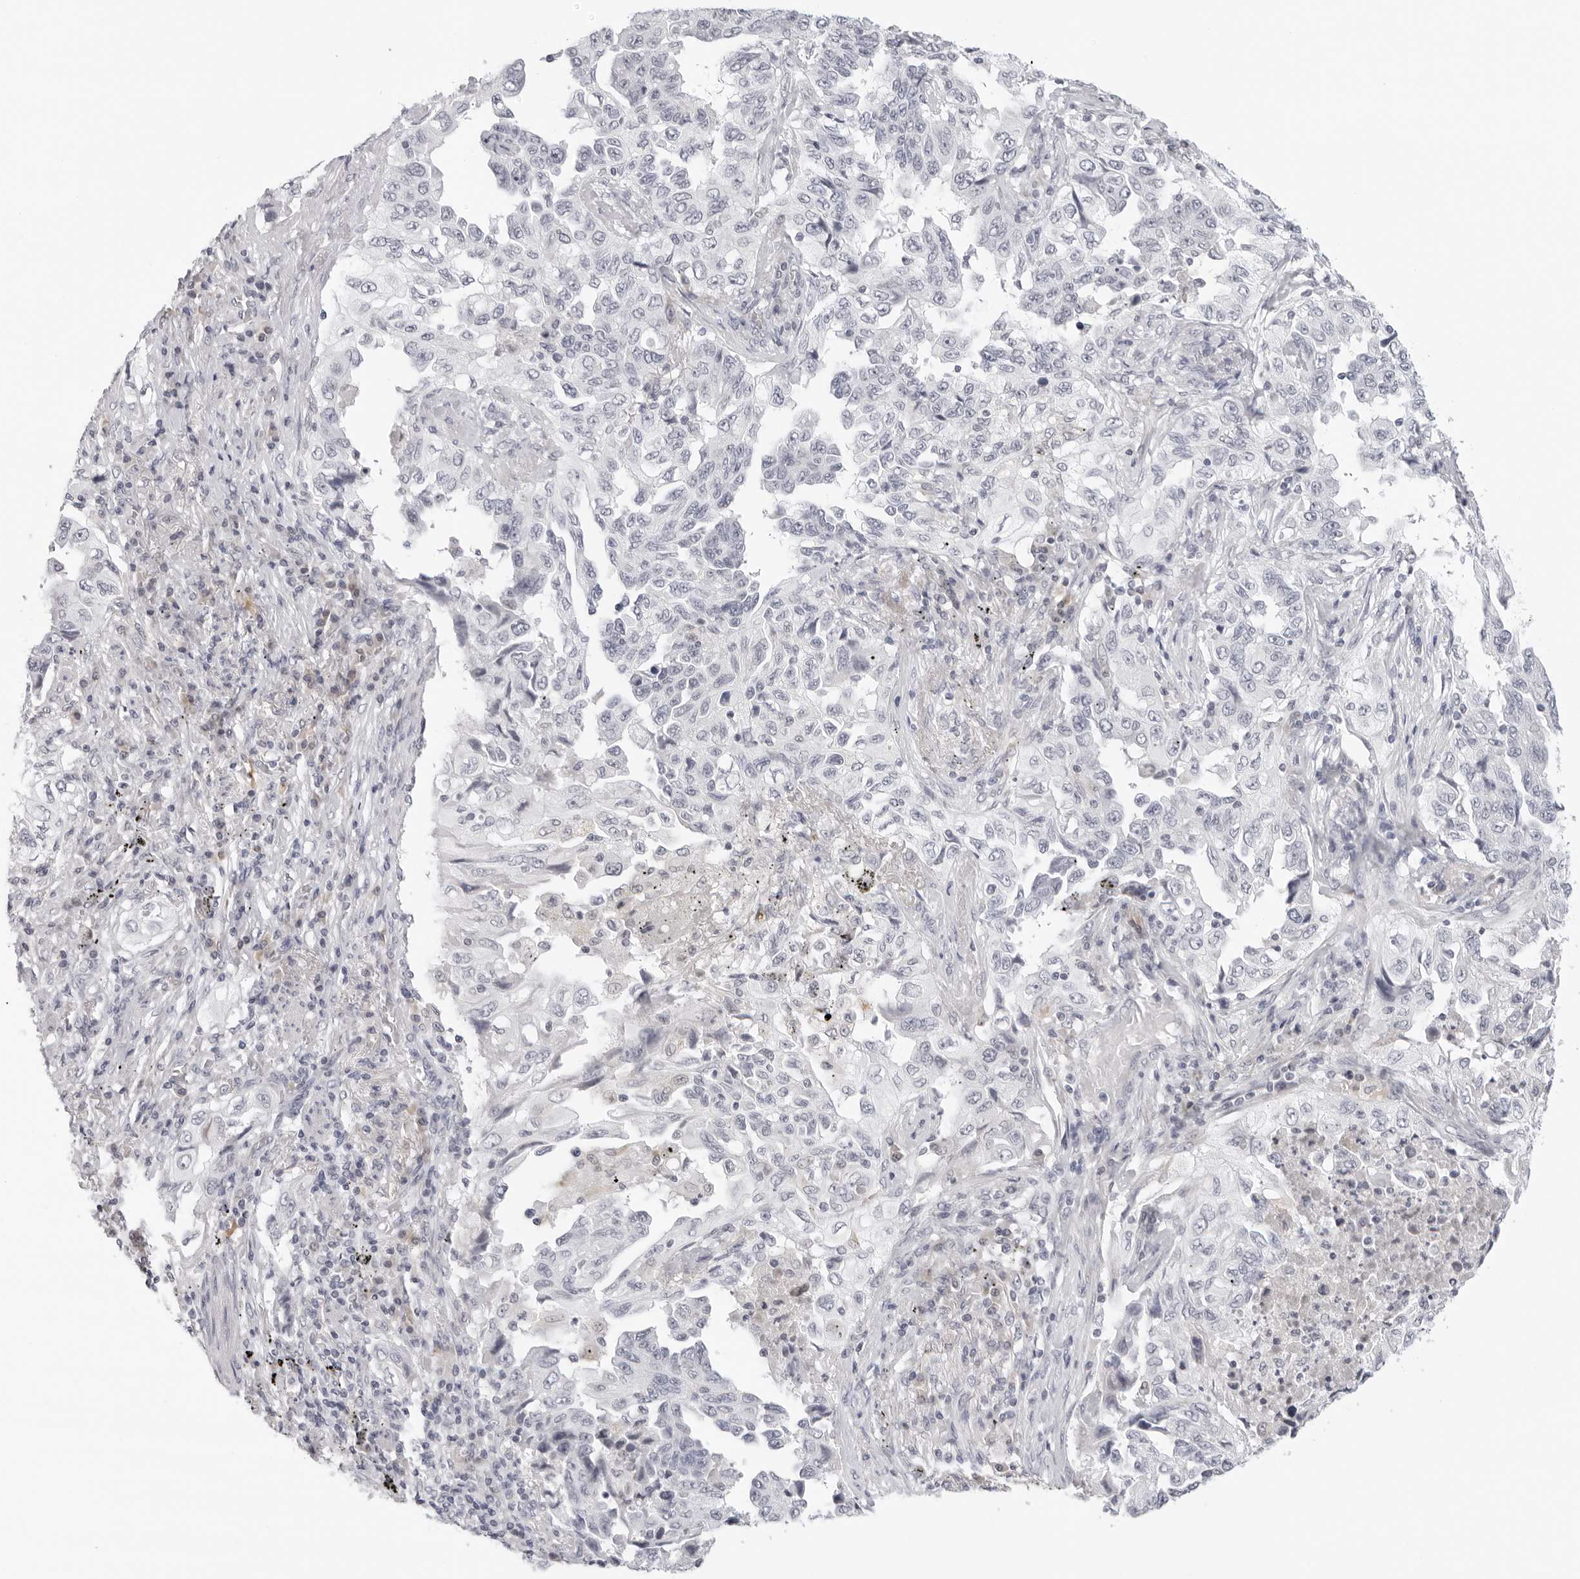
{"staining": {"intensity": "negative", "quantity": "none", "location": "none"}, "tissue": "lung cancer", "cell_type": "Tumor cells", "image_type": "cancer", "snomed": [{"axis": "morphology", "description": "Adenocarcinoma, NOS"}, {"axis": "topography", "description": "Lung"}], "caption": "Protein analysis of lung adenocarcinoma displays no significant expression in tumor cells.", "gene": "EDN2", "patient": {"sex": "female", "age": 51}}